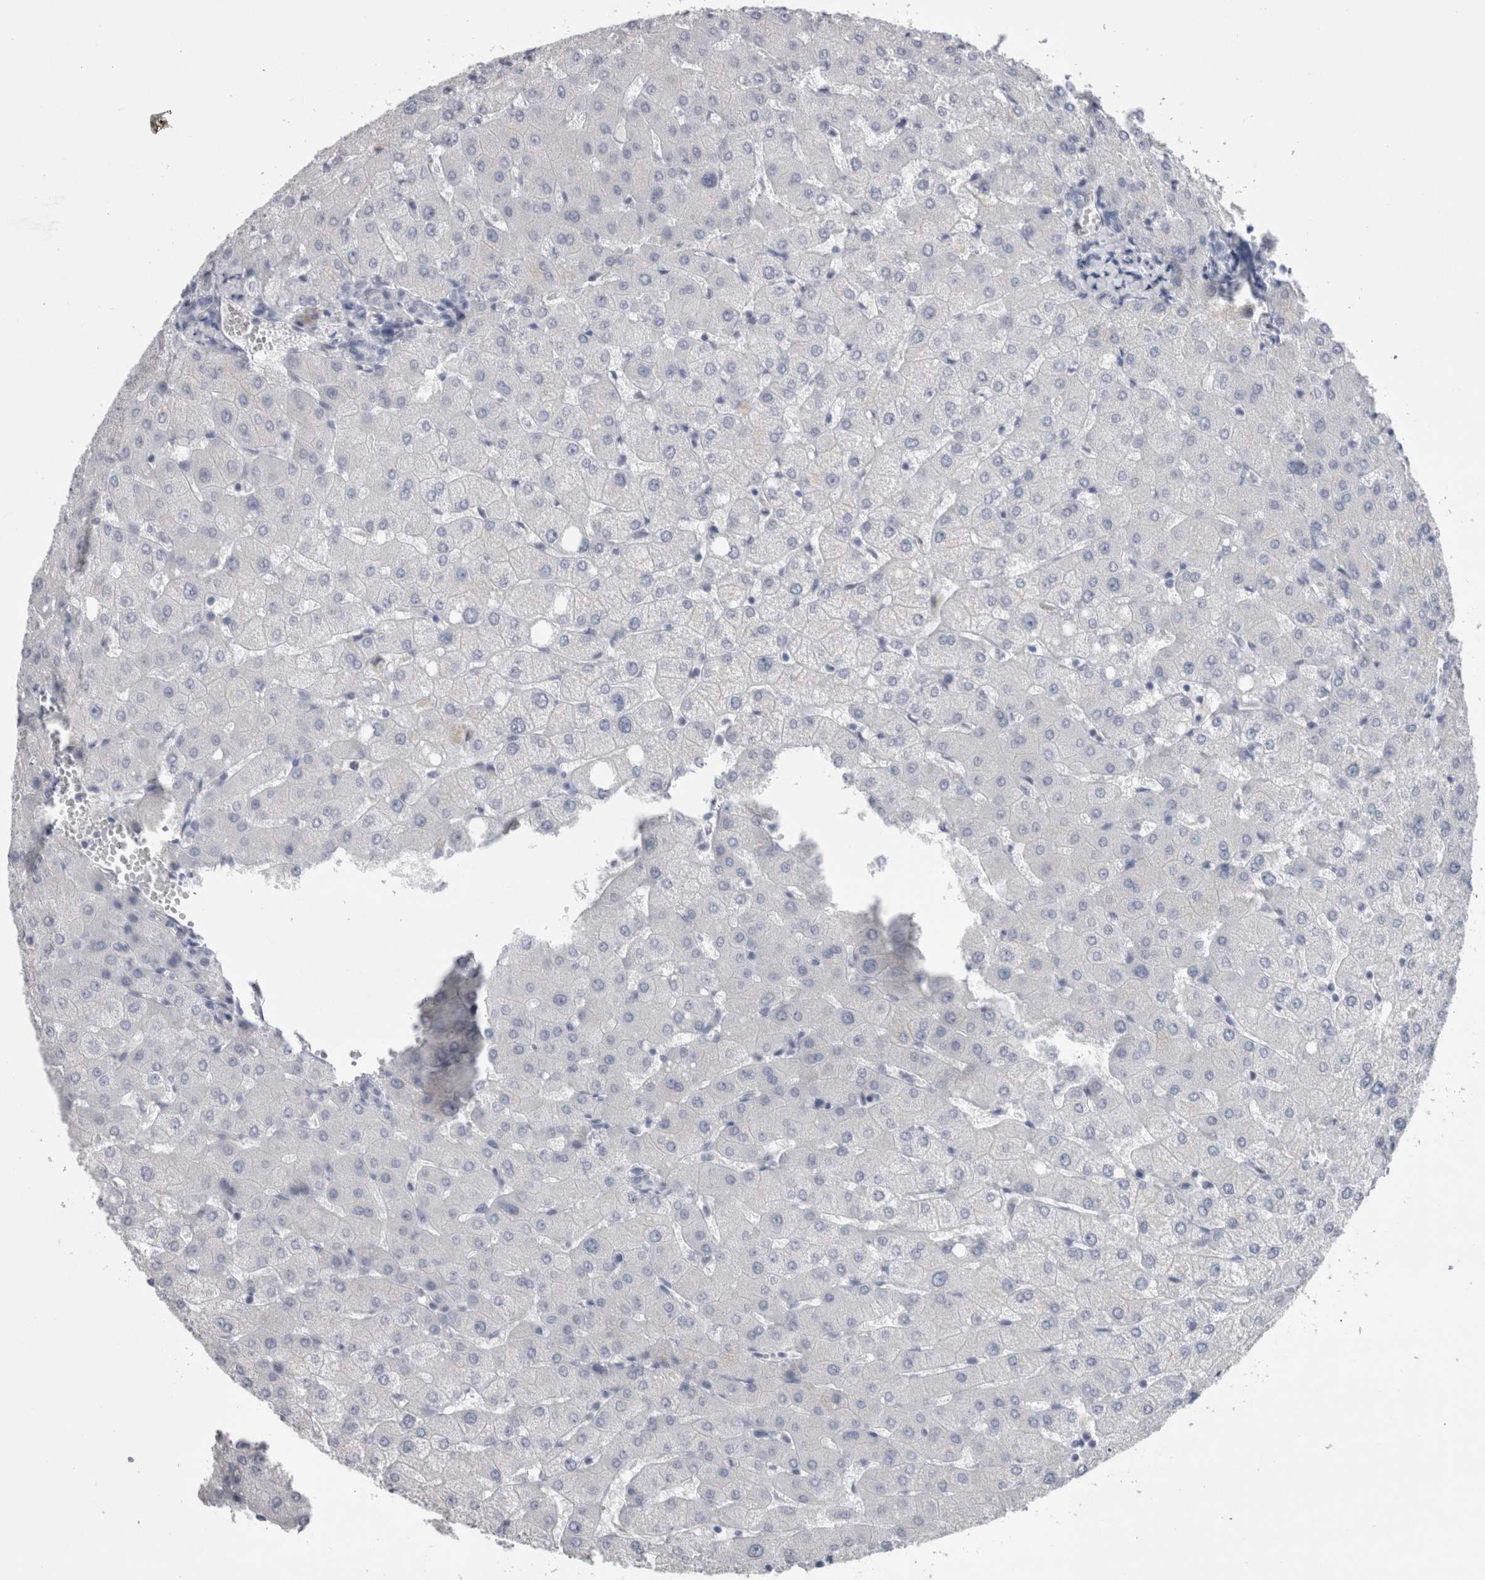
{"staining": {"intensity": "negative", "quantity": "none", "location": "none"}, "tissue": "liver", "cell_type": "Cholangiocytes", "image_type": "normal", "snomed": [{"axis": "morphology", "description": "Normal tissue, NOS"}, {"axis": "topography", "description": "Liver"}], "caption": "High power microscopy image of an IHC micrograph of unremarkable liver, revealing no significant positivity in cholangiocytes.", "gene": "CA8", "patient": {"sex": "female", "age": 54}}